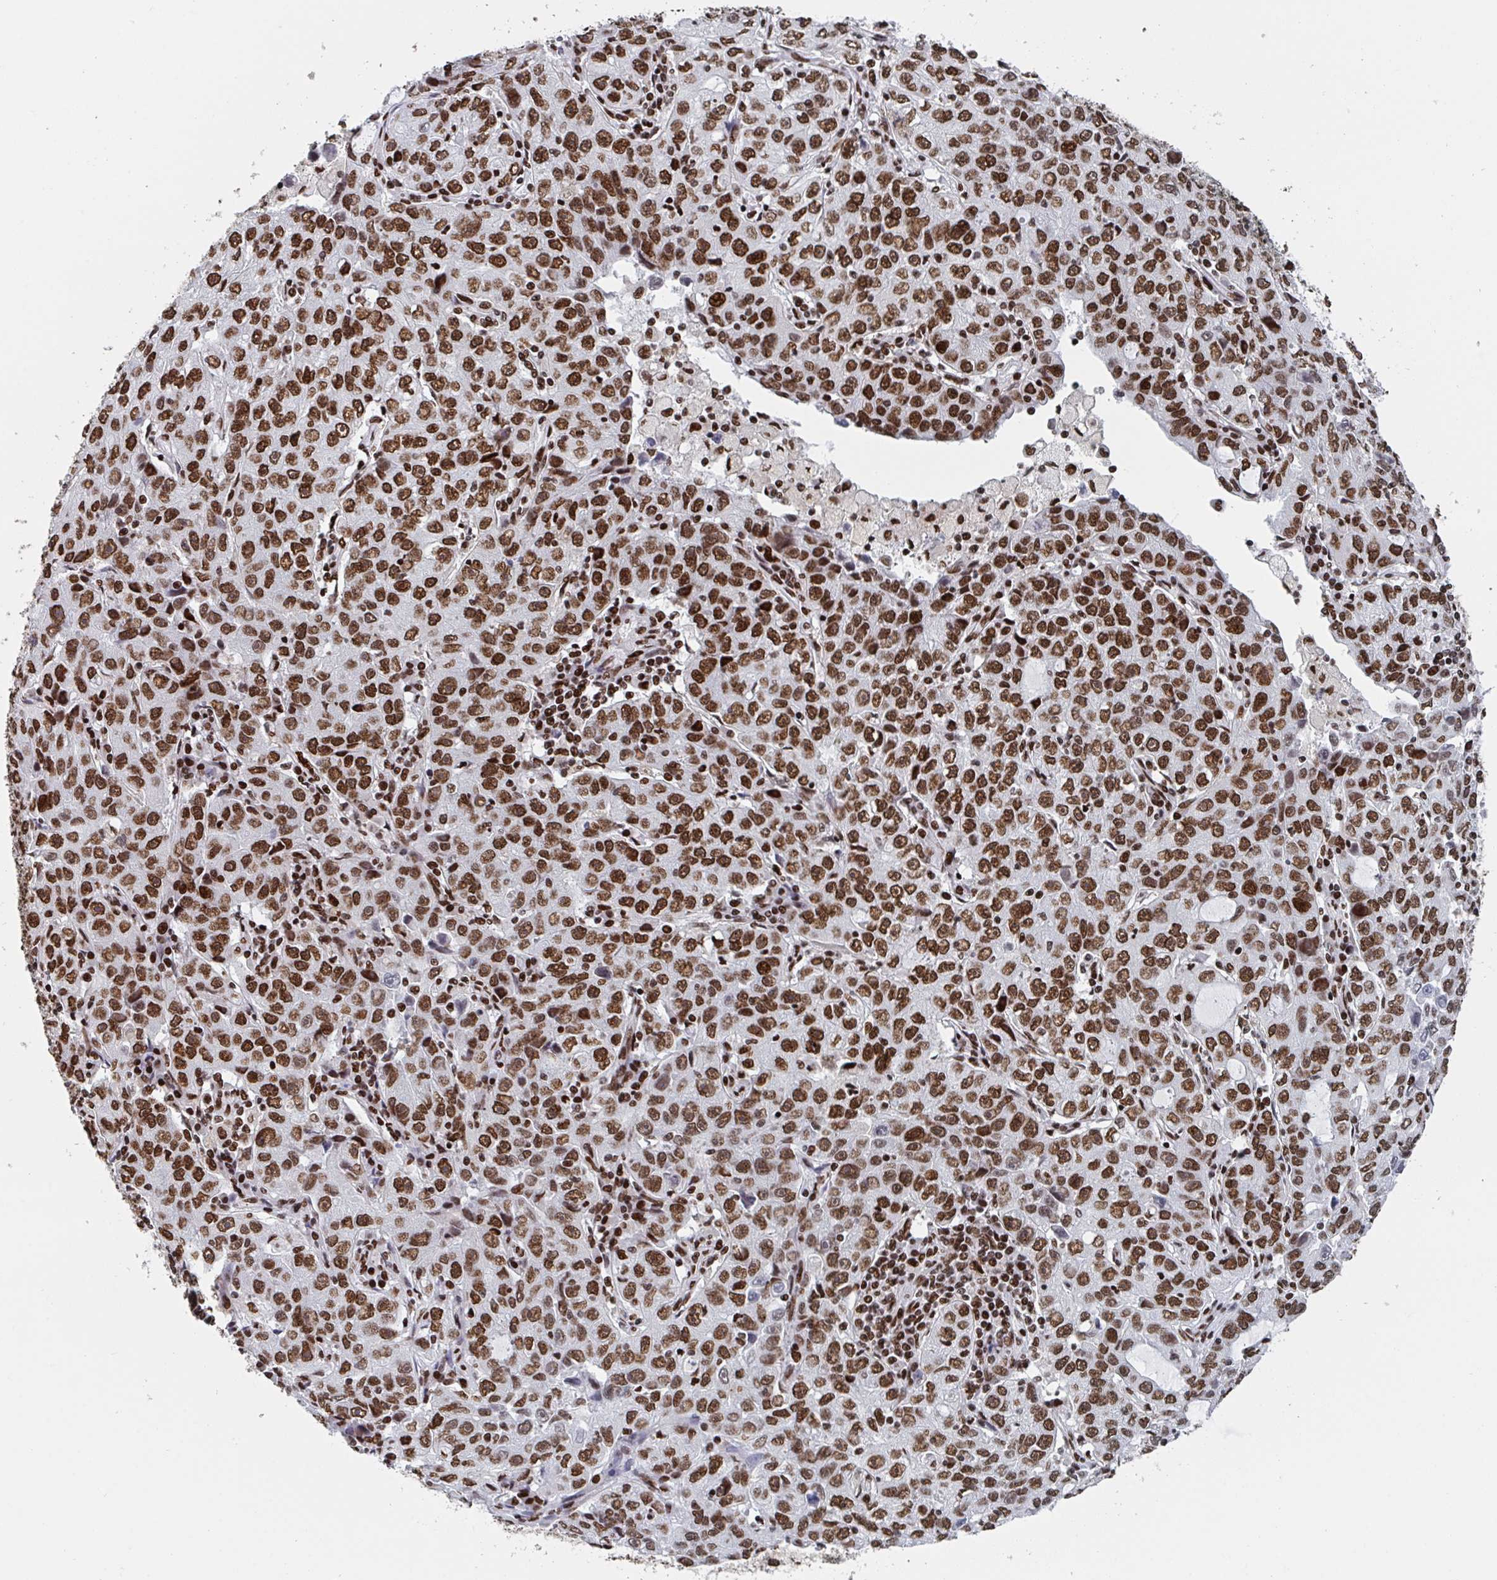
{"staining": {"intensity": "strong", "quantity": ">75%", "location": "nuclear"}, "tissue": "lung cancer", "cell_type": "Tumor cells", "image_type": "cancer", "snomed": [{"axis": "morphology", "description": "Normal morphology"}, {"axis": "morphology", "description": "Adenocarcinoma, NOS"}, {"axis": "topography", "description": "Lymph node"}, {"axis": "topography", "description": "Lung"}], "caption": "Lung cancer (adenocarcinoma) stained with a protein marker exhibits strong staining in tumor cells.", "gene": "ZNF607", "patient": {"sex": "female", "age": 57}}